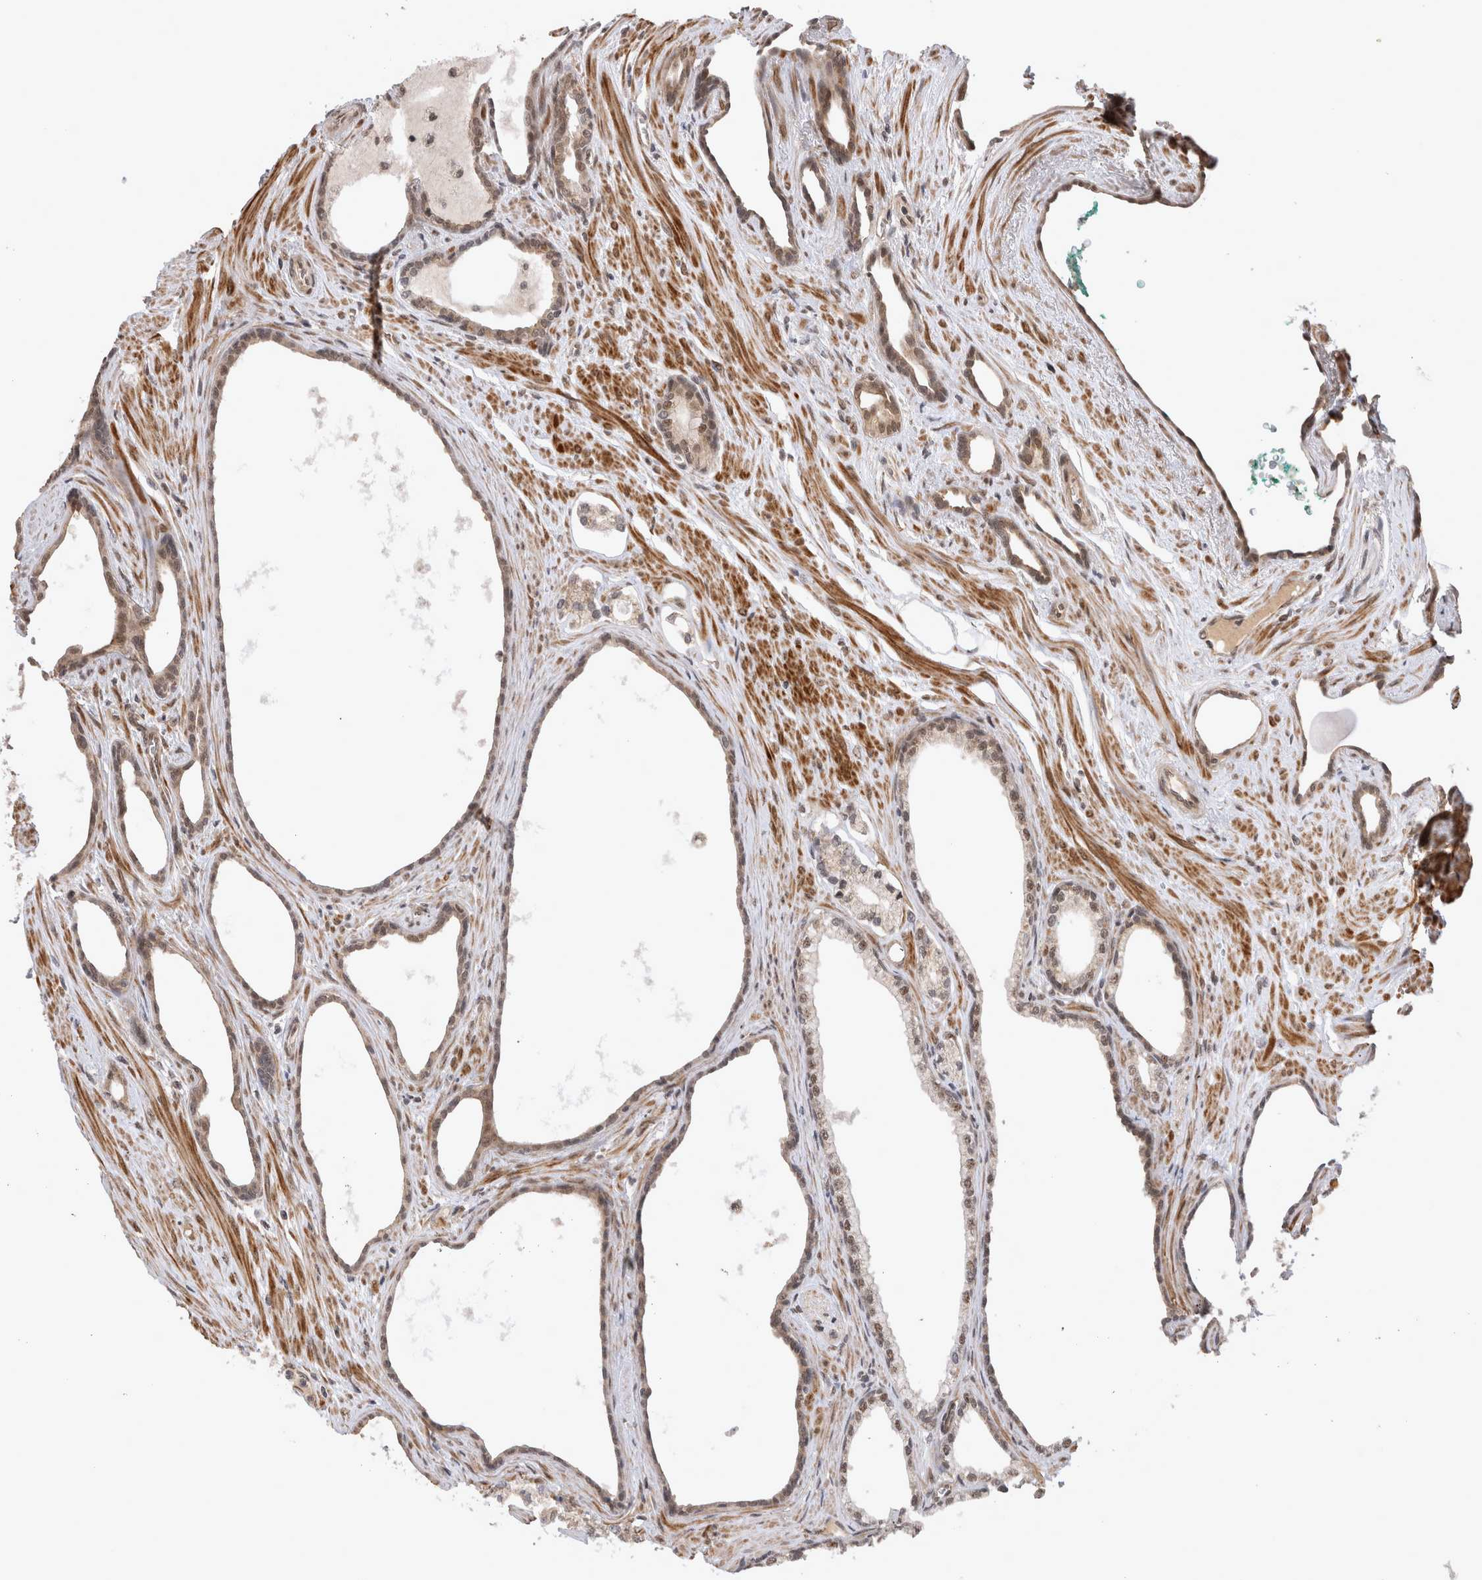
{"staining": {"intensity": "weak", "quantity": ">75%", "location": "nuclear"}, "tissue": "prostate cancer", "cell_type": "Tumor cells", "image_type": "cancer", "snomed": [{"axis": "morphology", "description": "Adenocarcinoma, Low grade"}, {"axis": "topography", "description": "Prostate"}], "caption": "Weak nuclear positivity for a protein is identified in about >75% of tumor cells of prostate cancer using IHC.", "gene": "TMEM65", "patient": {"sex": "male", "age": 70}}